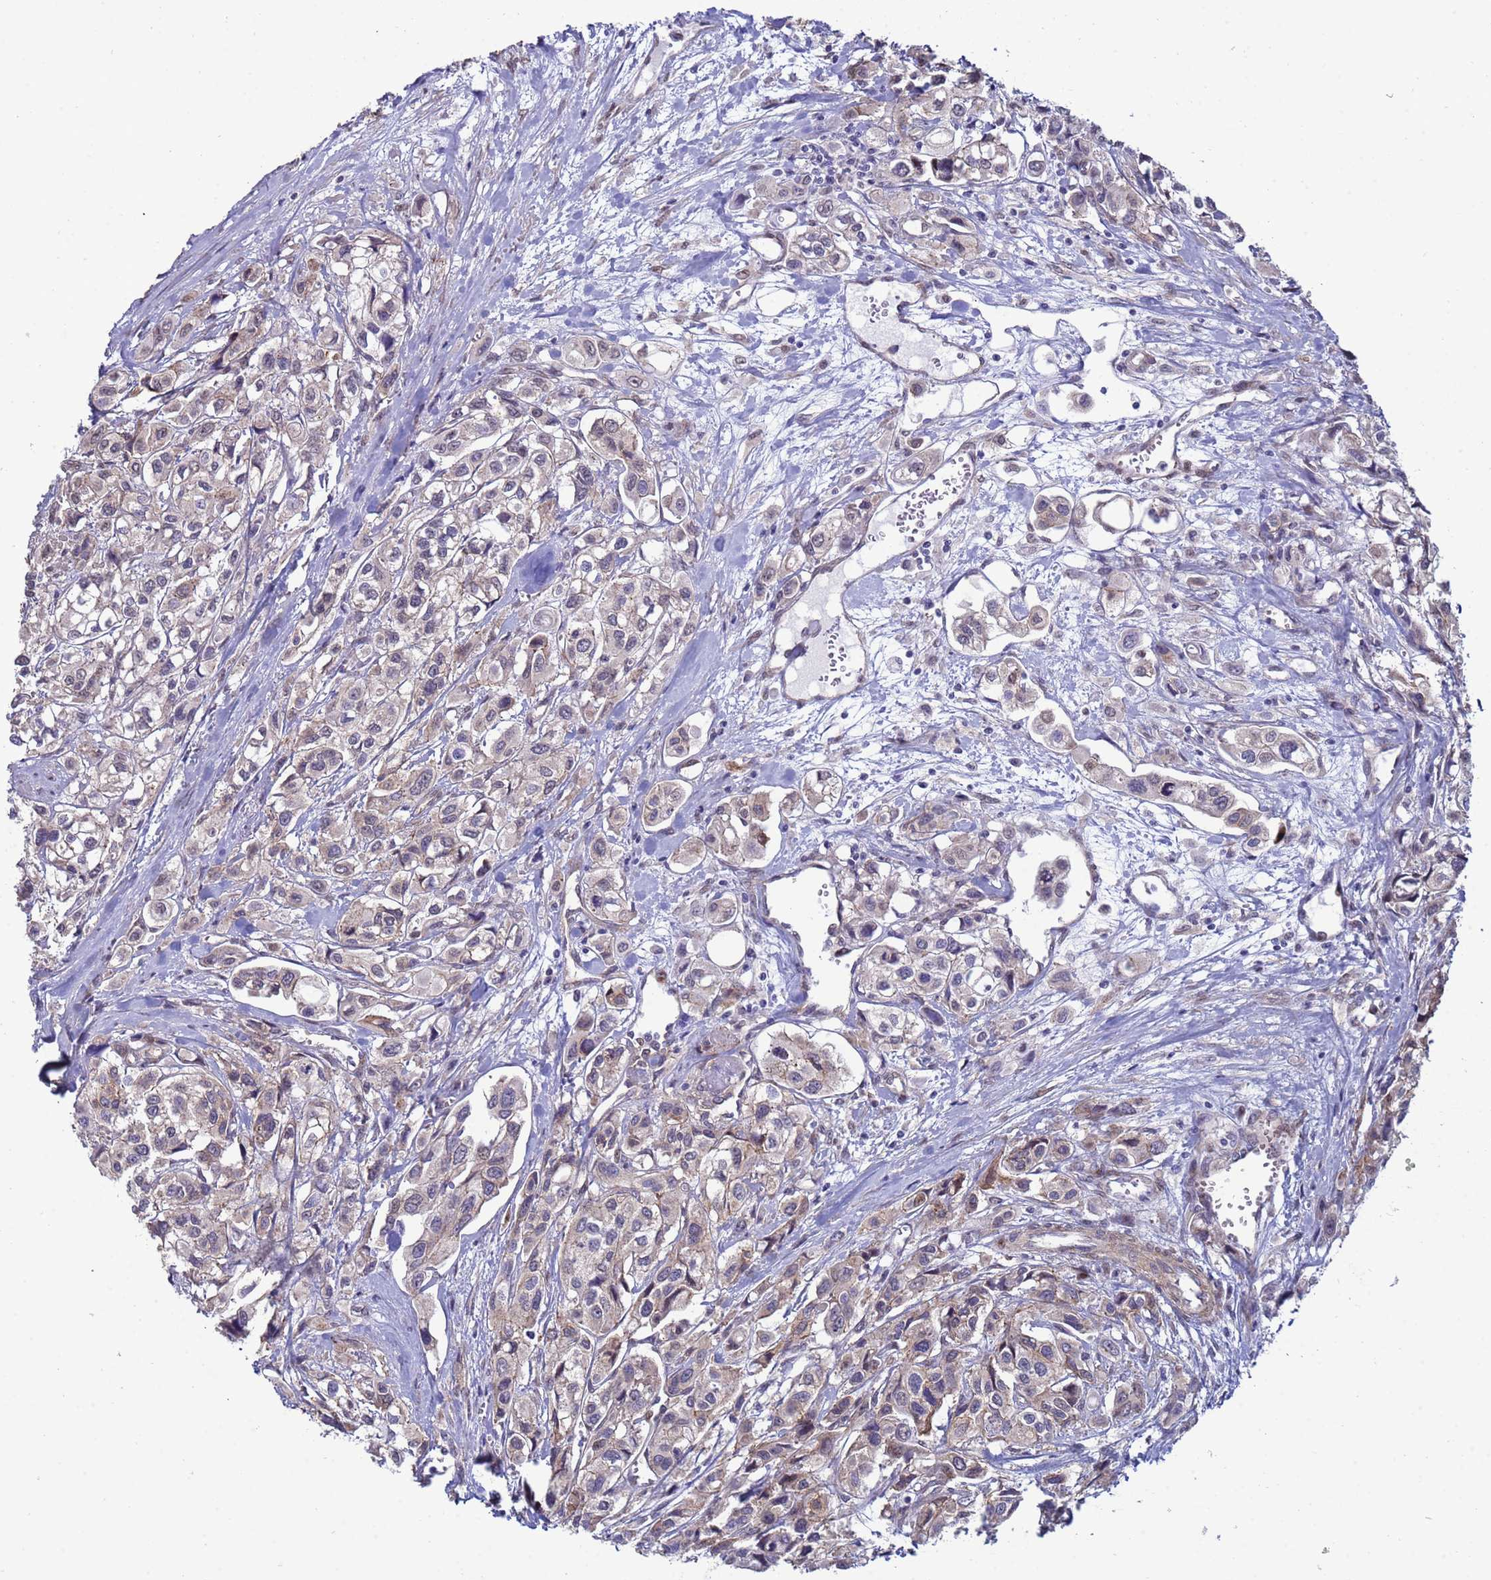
{"staining": {"intensity": "weak", "quantity": "<25%", "location": "nuclear"}, "tissue": "urothelial cancer", "cell_type": "Tumor cells", "image_type": "cancer", "snomed": [{"axis": "morphology", "description": "Urothelial carcinoma, High grade"}, {"axis": "topography", "description": "Urinary bladder"}], "caption": "The image exhibits no significant staining in tumor cells of urothelial cancer.", "gene": "TRIP6", "patient": {"sex": "male", "age": 67}}